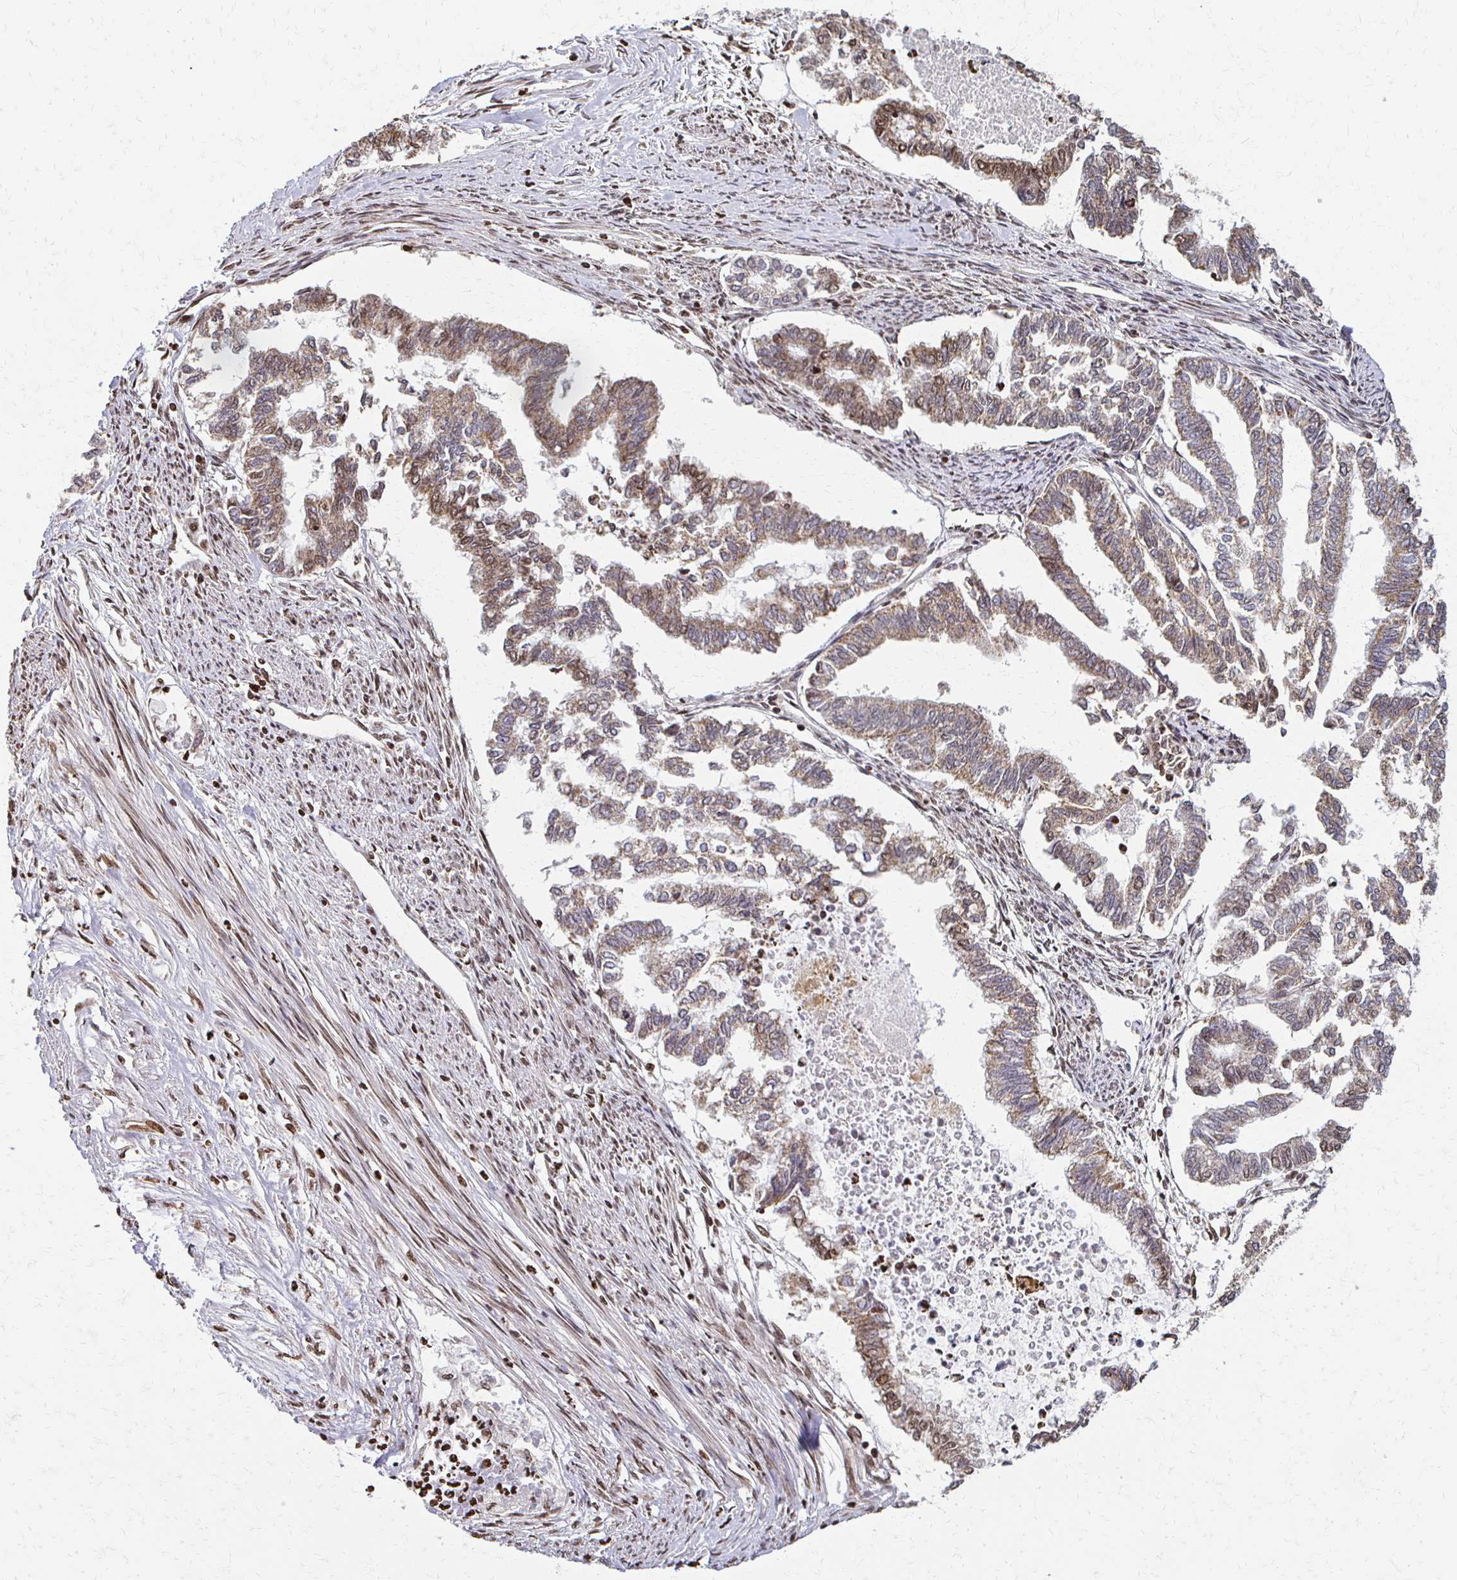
{"staining": {"intensity": "weak", "quantity": ">75%", "location": "cytoplasmic/membranous,nuclear"}, "tissue": "endometrial cancer", "cell_type": "Tumor cells", "image_type": "cancer", "snomed": [{"axis": "morphology", "description": "Adenocarcinoma, NOS"}, {"axis": "topography", "description": "Endometrium"}], "caption": "The micrograph displays a brown stain indicating the presence of a protein in the cytoplasmic/membranous and nuclear of tumor cells in endometrial cancer.", "gene": "HOXA9", "patient": {"sex": "female", "age": 79}}